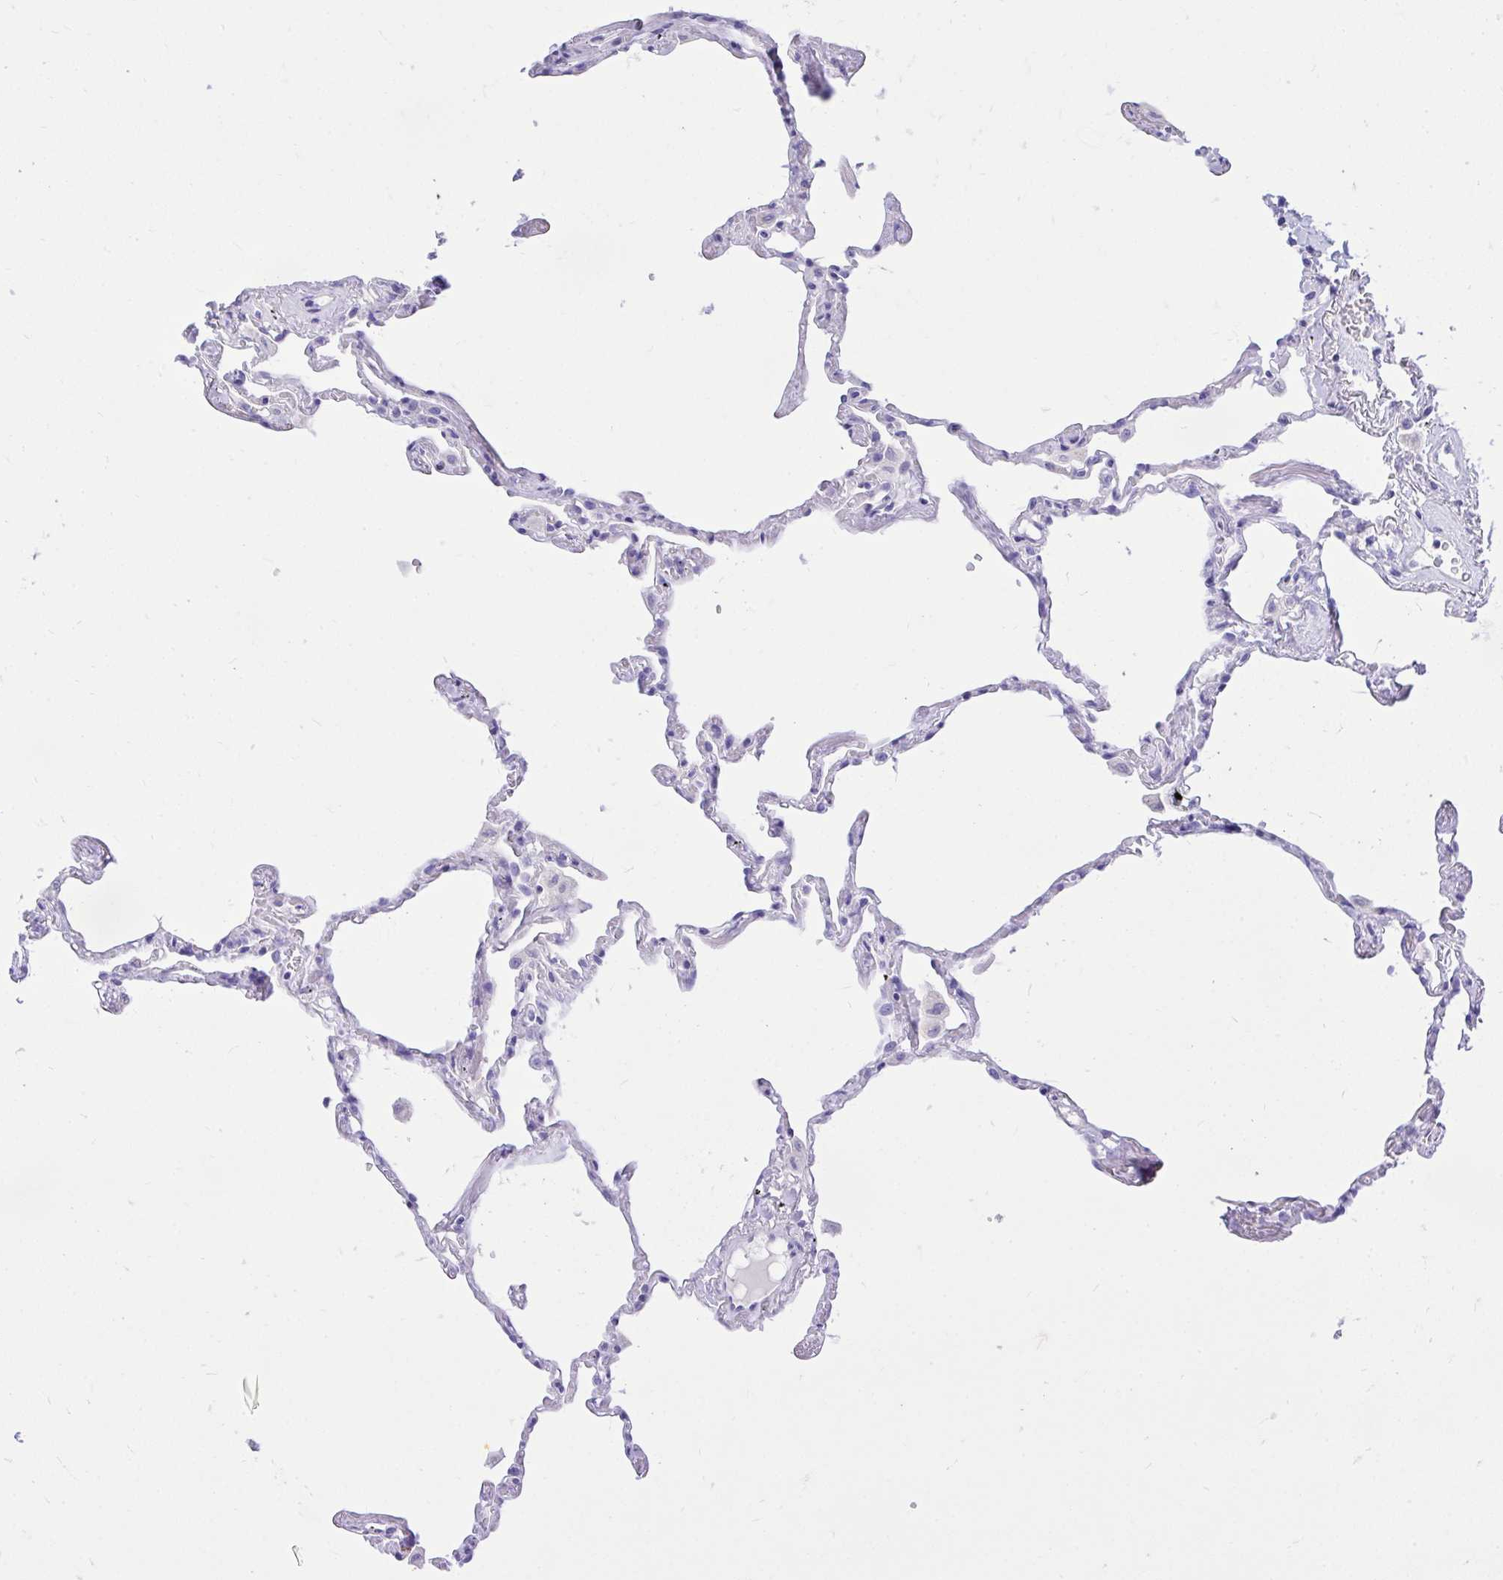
{"staining": {"intensity": "negative", "quantity": "none", "location": "none"}, "tissue": "lung", "cell_type": "Alveolar cells", "image_type": "normal", "snomed": [{"axis": "morphology", "description": "Normal tissue, NOS"}, {"axis": "topography", "description": "Lung"}], "caption": "A micrograph of human lung is negative for staining in alveolar cells.", "gene": "MON1A", "patient": {"sex": "female", "age": 67}}